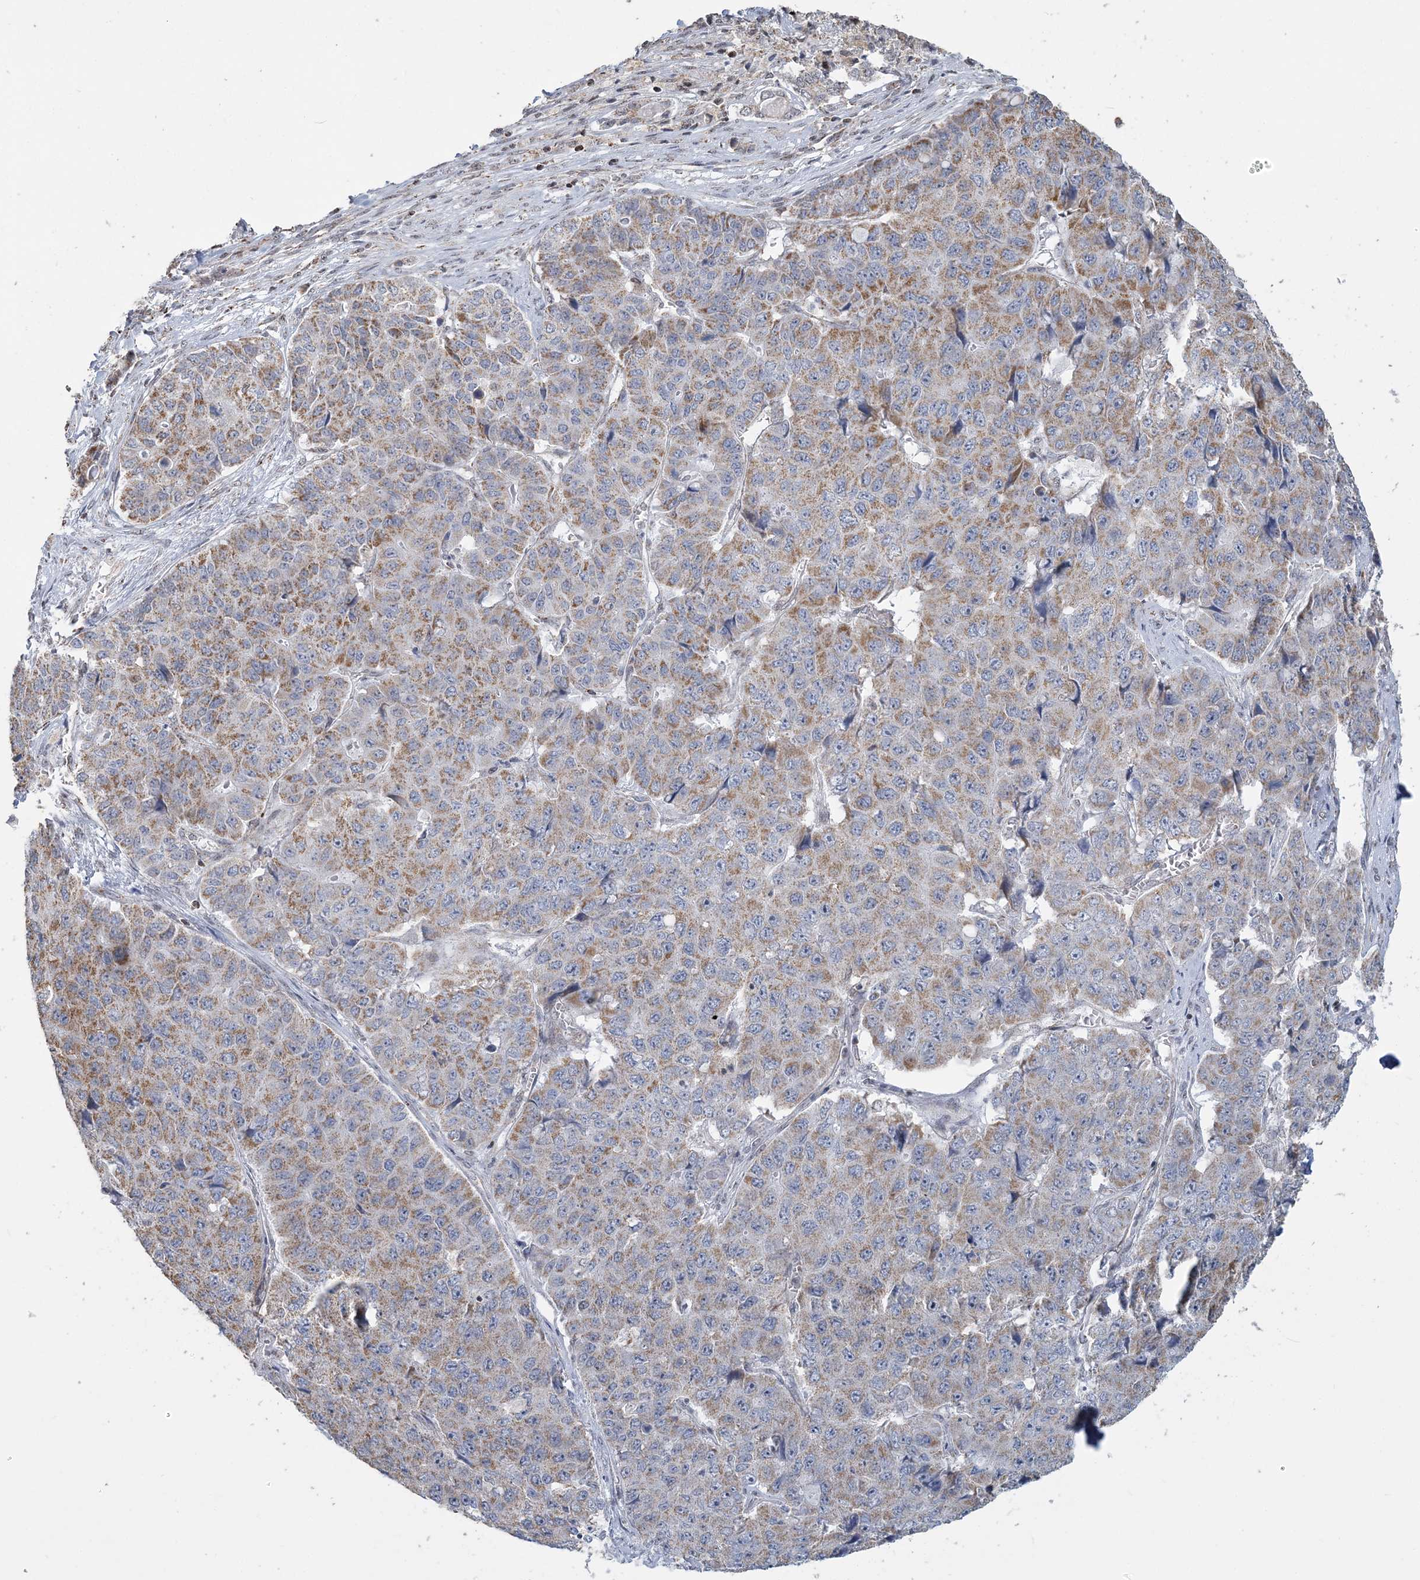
{"staining": {"intensity": "moderate", "quantity": "25%-75%", "location": "cytoplasmic/membranous"}, "tissue": "pancreatic cancer", "cell_type": "Tumor cells", "image_type": "cancer", "snomed": [{"axis": "morphology", "description": "Adenocarcinoma, NOS"}, {"axis": "topography", "description": "Pancreas"}], "caption": "Immunohistochemical staining of pancreatic cancer displays medium levels of moderate cytoplasmic/membranous protein positivity in about 25%-75% of tumor cells.", "gene": "SUCLG1", "patient": {"sex": "male", "age": 50}}